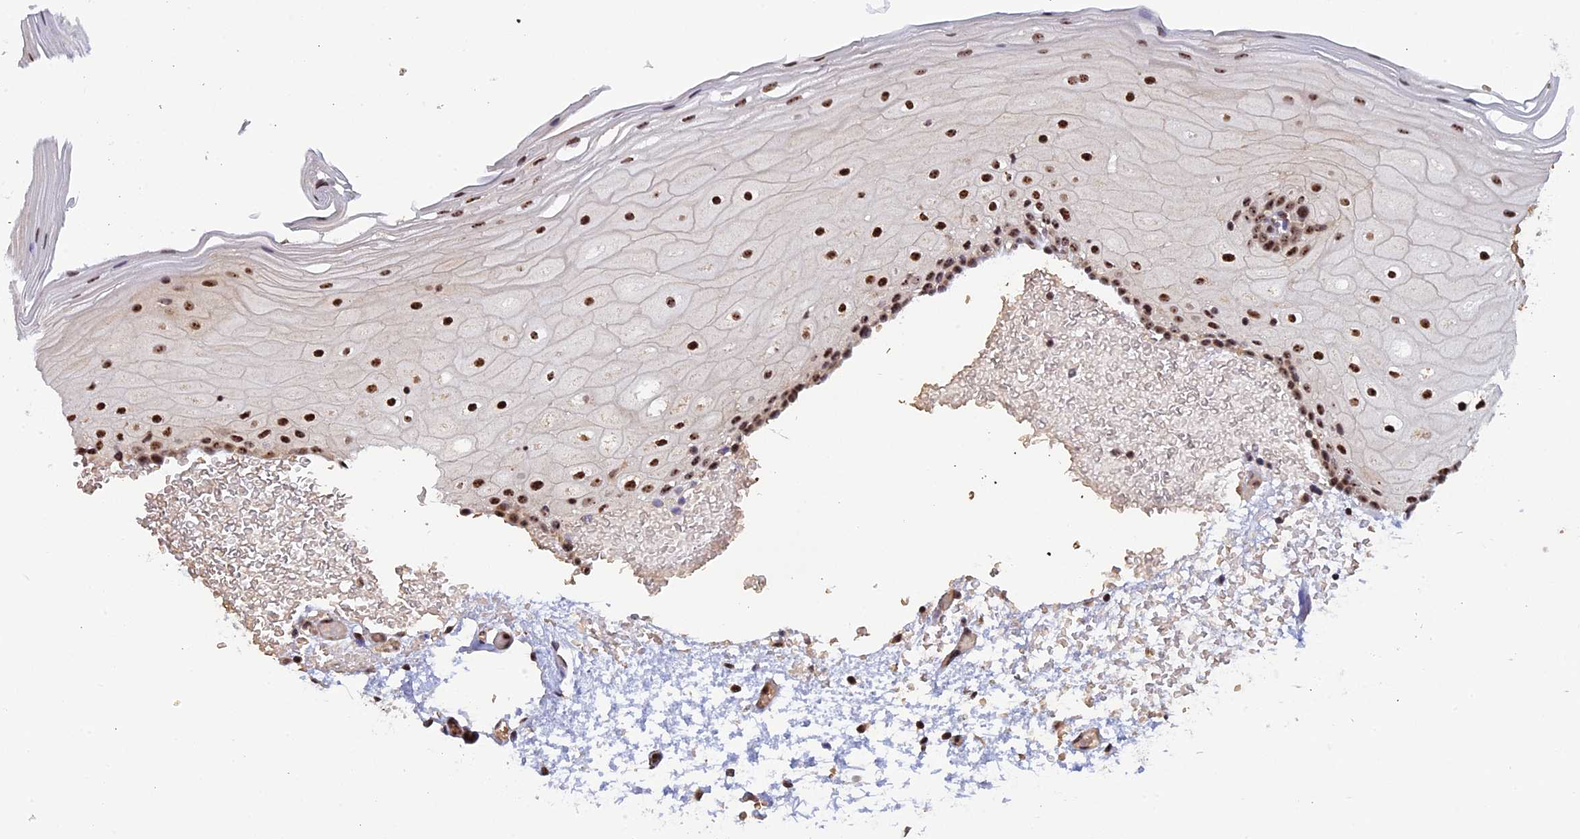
{"staining": {"intensity": "moderate", "quantity": "25%-75%", "location": "nuclear"}, "tissue": "oral mucosa", "cell_type": "Squamous epithelial cells", "image_type": "normal", "snomed": [{"axis": "morphology", "description": "Normal tissue, NOS"}, {"axis": "topography", "description": "Oral tissue"}], "caption": "Immunohistochemical staining of normal human oral mucosa shows medium levels of moderate nuclear expression in about 25%-75% of squamous epithelial cells.", "gene": "MGA", "patient": {"sex": "female", "age": 70}}